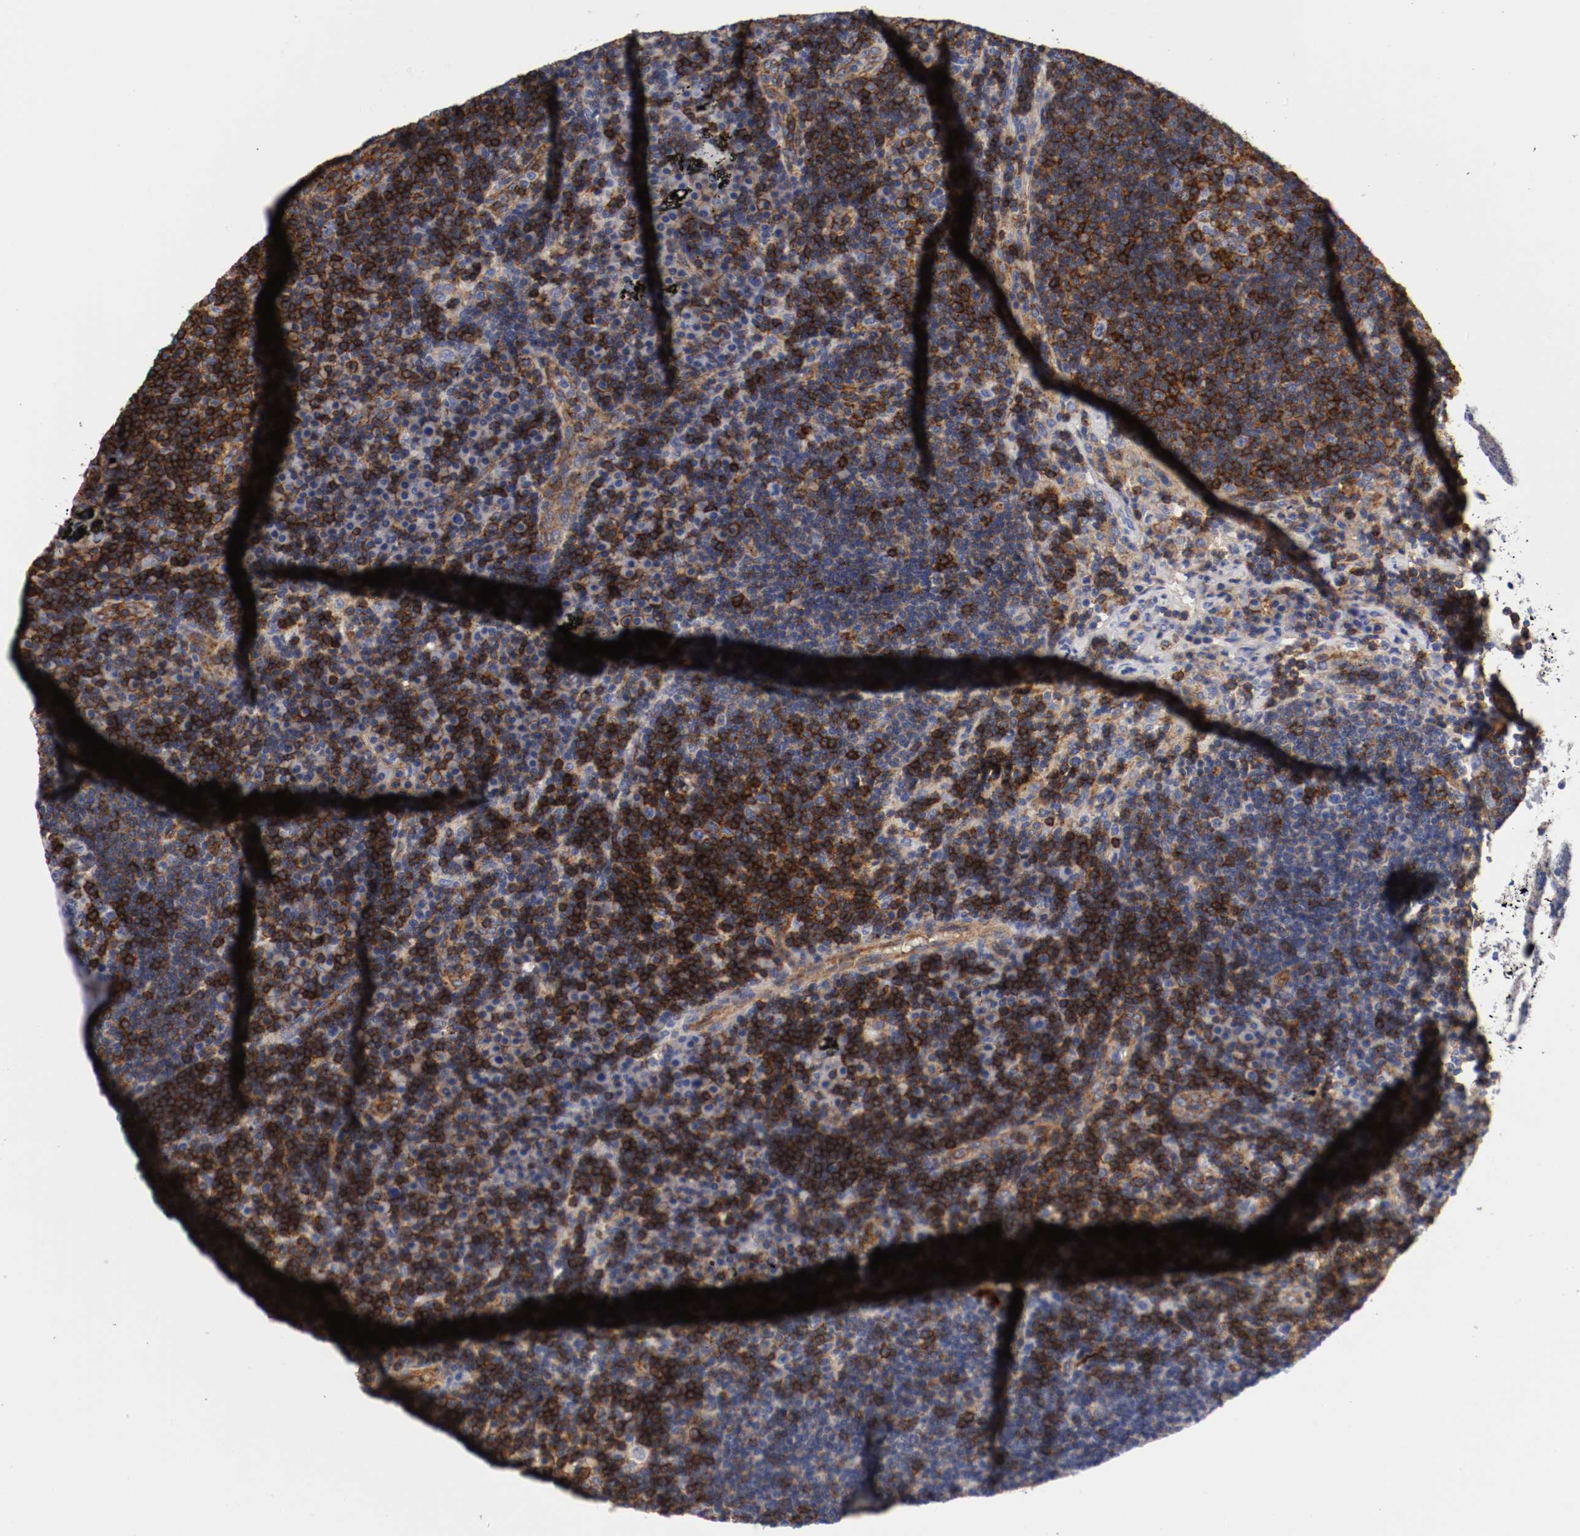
{"staining": {"intensity": "strong", "quantity": "<25%", "location": "cytoplasmic/membranous"}, "tissue": "lymph node", "cell_type": "Germinal center cells", "image_type": "normal", "snomed": [{"axis": "morphology", "description": "Normal tissue, NOS"}, {"axis": "morphology", "description": "Squamous cell carcinoma, metastatic, NOS"}, {"axis": "topography", "description": "Lymph node"}], "caption": "A micrograph of lymph node stained for a protein displays strong cytoplasmic/membranous brown staining in germinal center cells.", "gene": "IFITM1", "patient": {"sex": "female", "age": 53}}